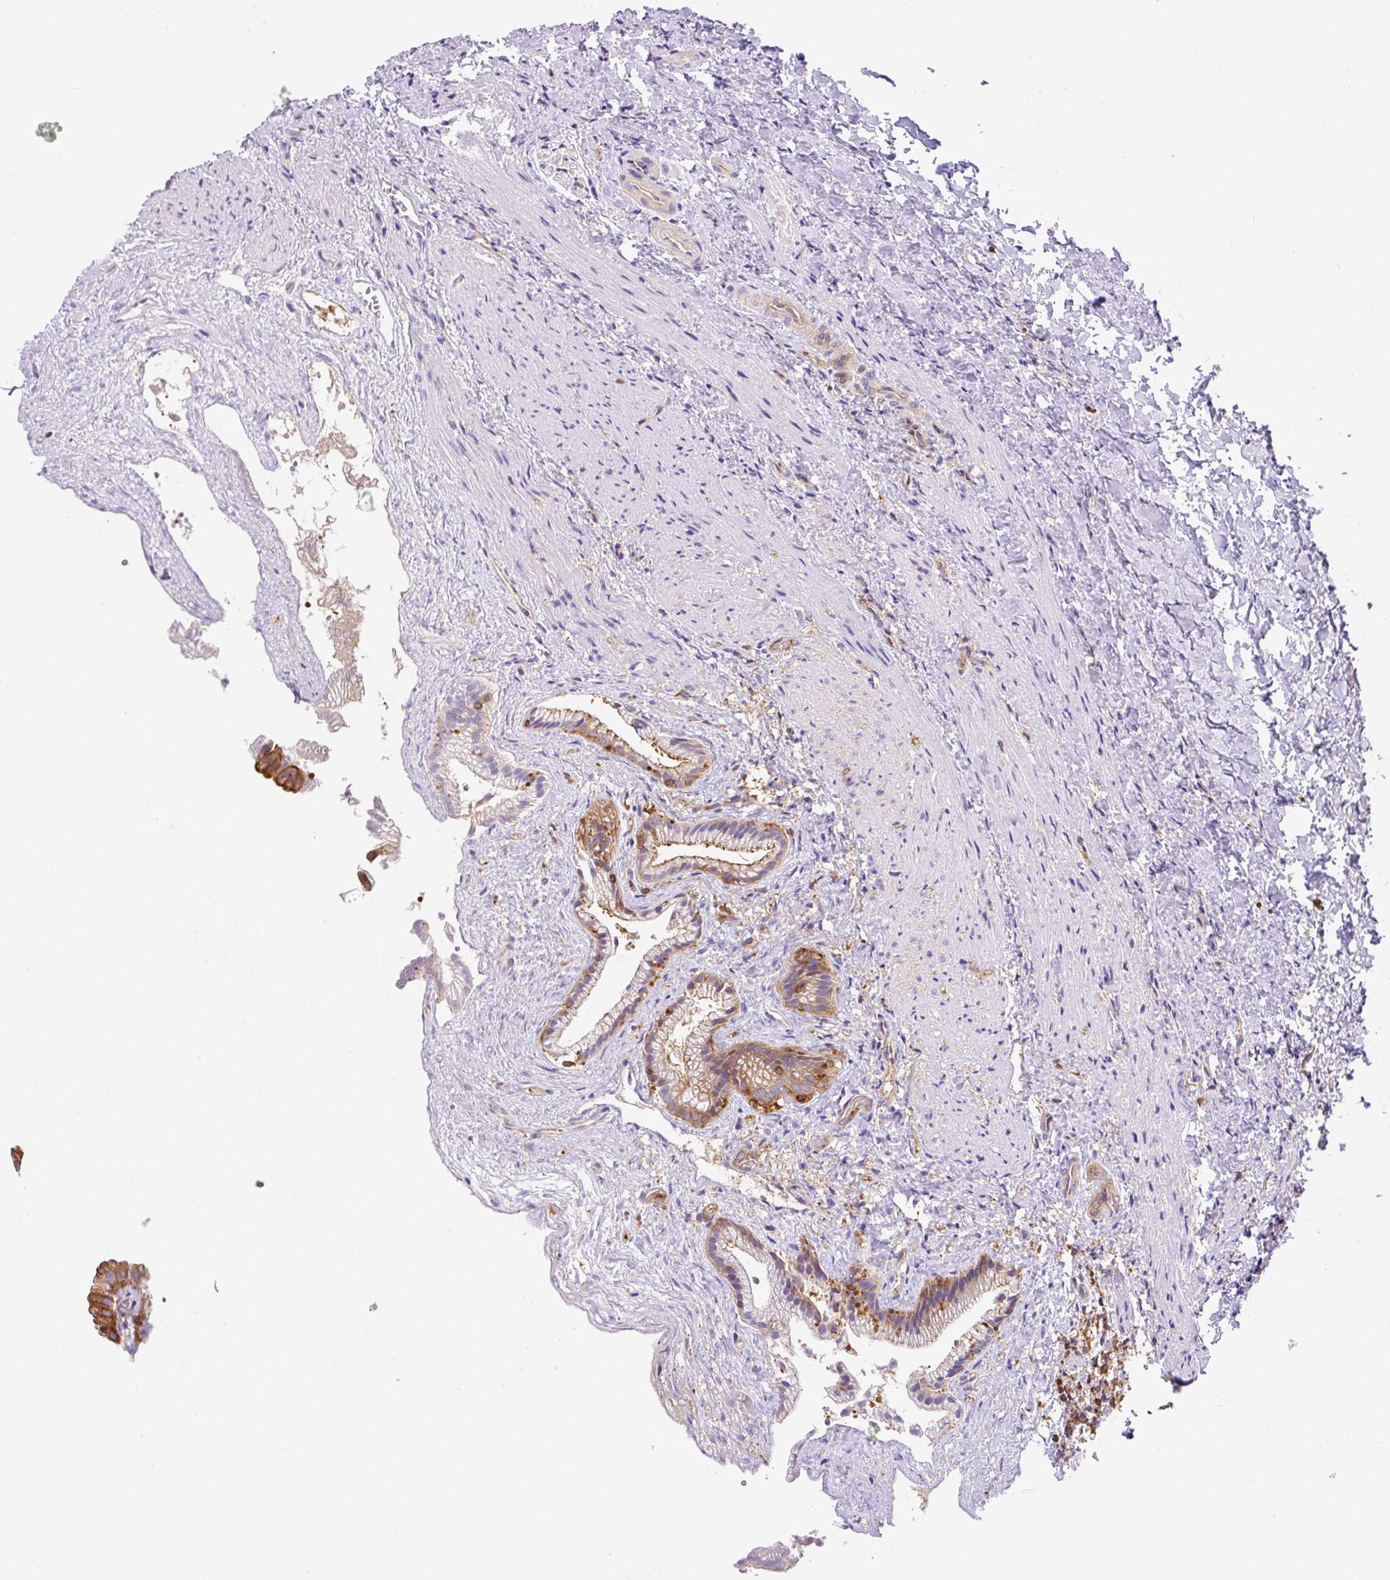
{"staining": {"intensity": "strong", "quantity": ">75%", "location": "cytoplasmic/membranous"}, "tissue": "gallbladder", "cell_type": "Glandular cells", "image_type": "normal", "snomed": [{"axis": "morphology", "description": "Normal tissue, NOS"}, {"axis": "morphology", "description": "Inflammation, NOS"}, {"axis": "topography", "description": "Gallbladder"}], "caption": "Benign gallbladder was stained to show a protein in brown. There is high levels of strong cytoplasmic/membranous positivity in about >75% of glandular cells.", "gene": "DNM2", "patient": {"sex": "male", "age": 51}}